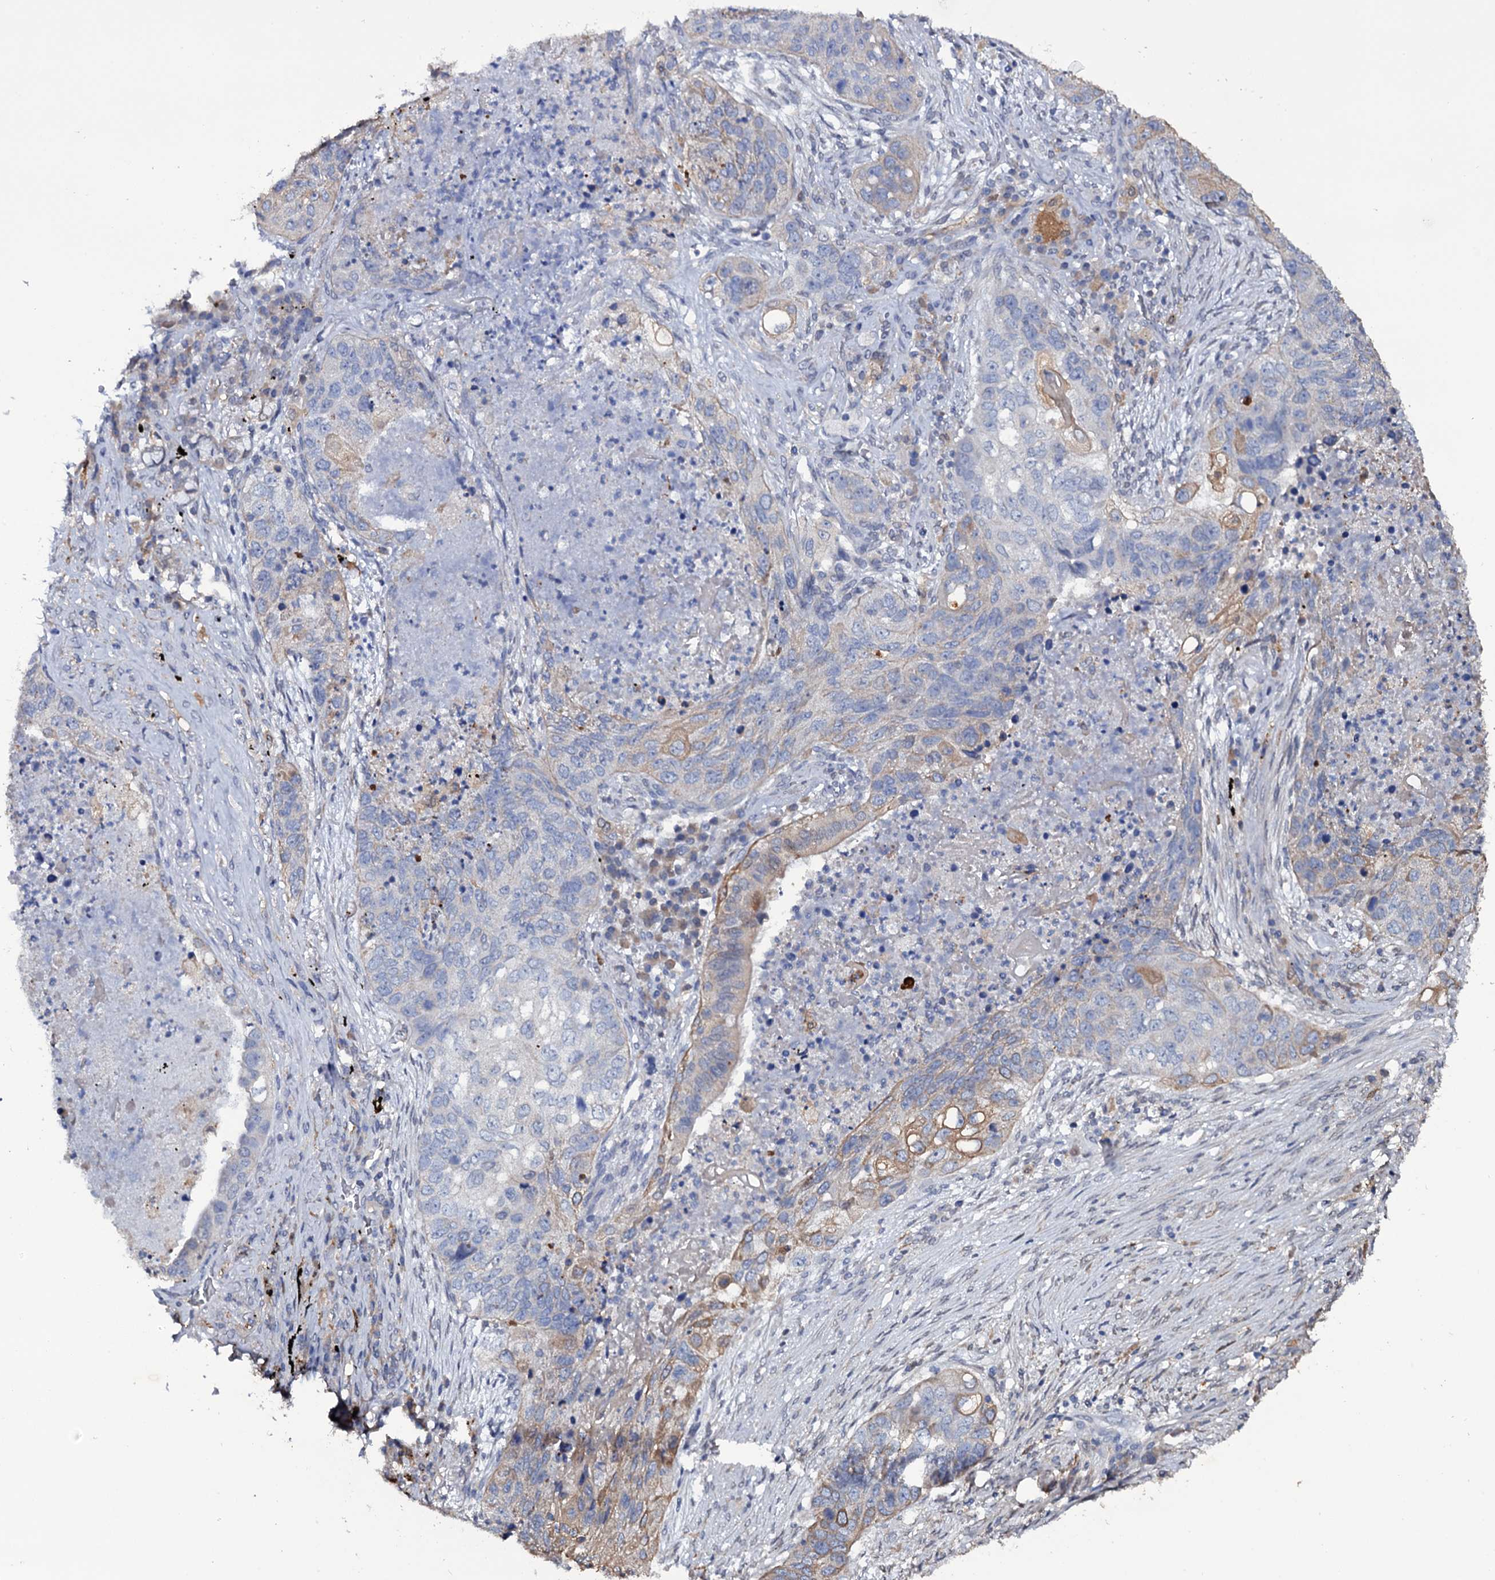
{"staining": {"intensity": "moderate", "quantity": "<25%", "location": "cytoplasmic/membranous"}, "tissue": "lung cancer", "cell_type": "Tumor cells", "image_type": "cancer", "snomed": [{"axis": "morphology", "description": "Squamous cell carcinoma, NOS"}, {"axis": "topography", "description": "Lung"}], "caption": "DAB (3,3'-diaminobenzidine) immunohistochemical staining of human lung cancer displays moderate cytoplasmic/membranous protein expression in approximately <25% of tumor cells.", "gene": "CRYL1", "patient": {"sex": "female", "age": 63}}